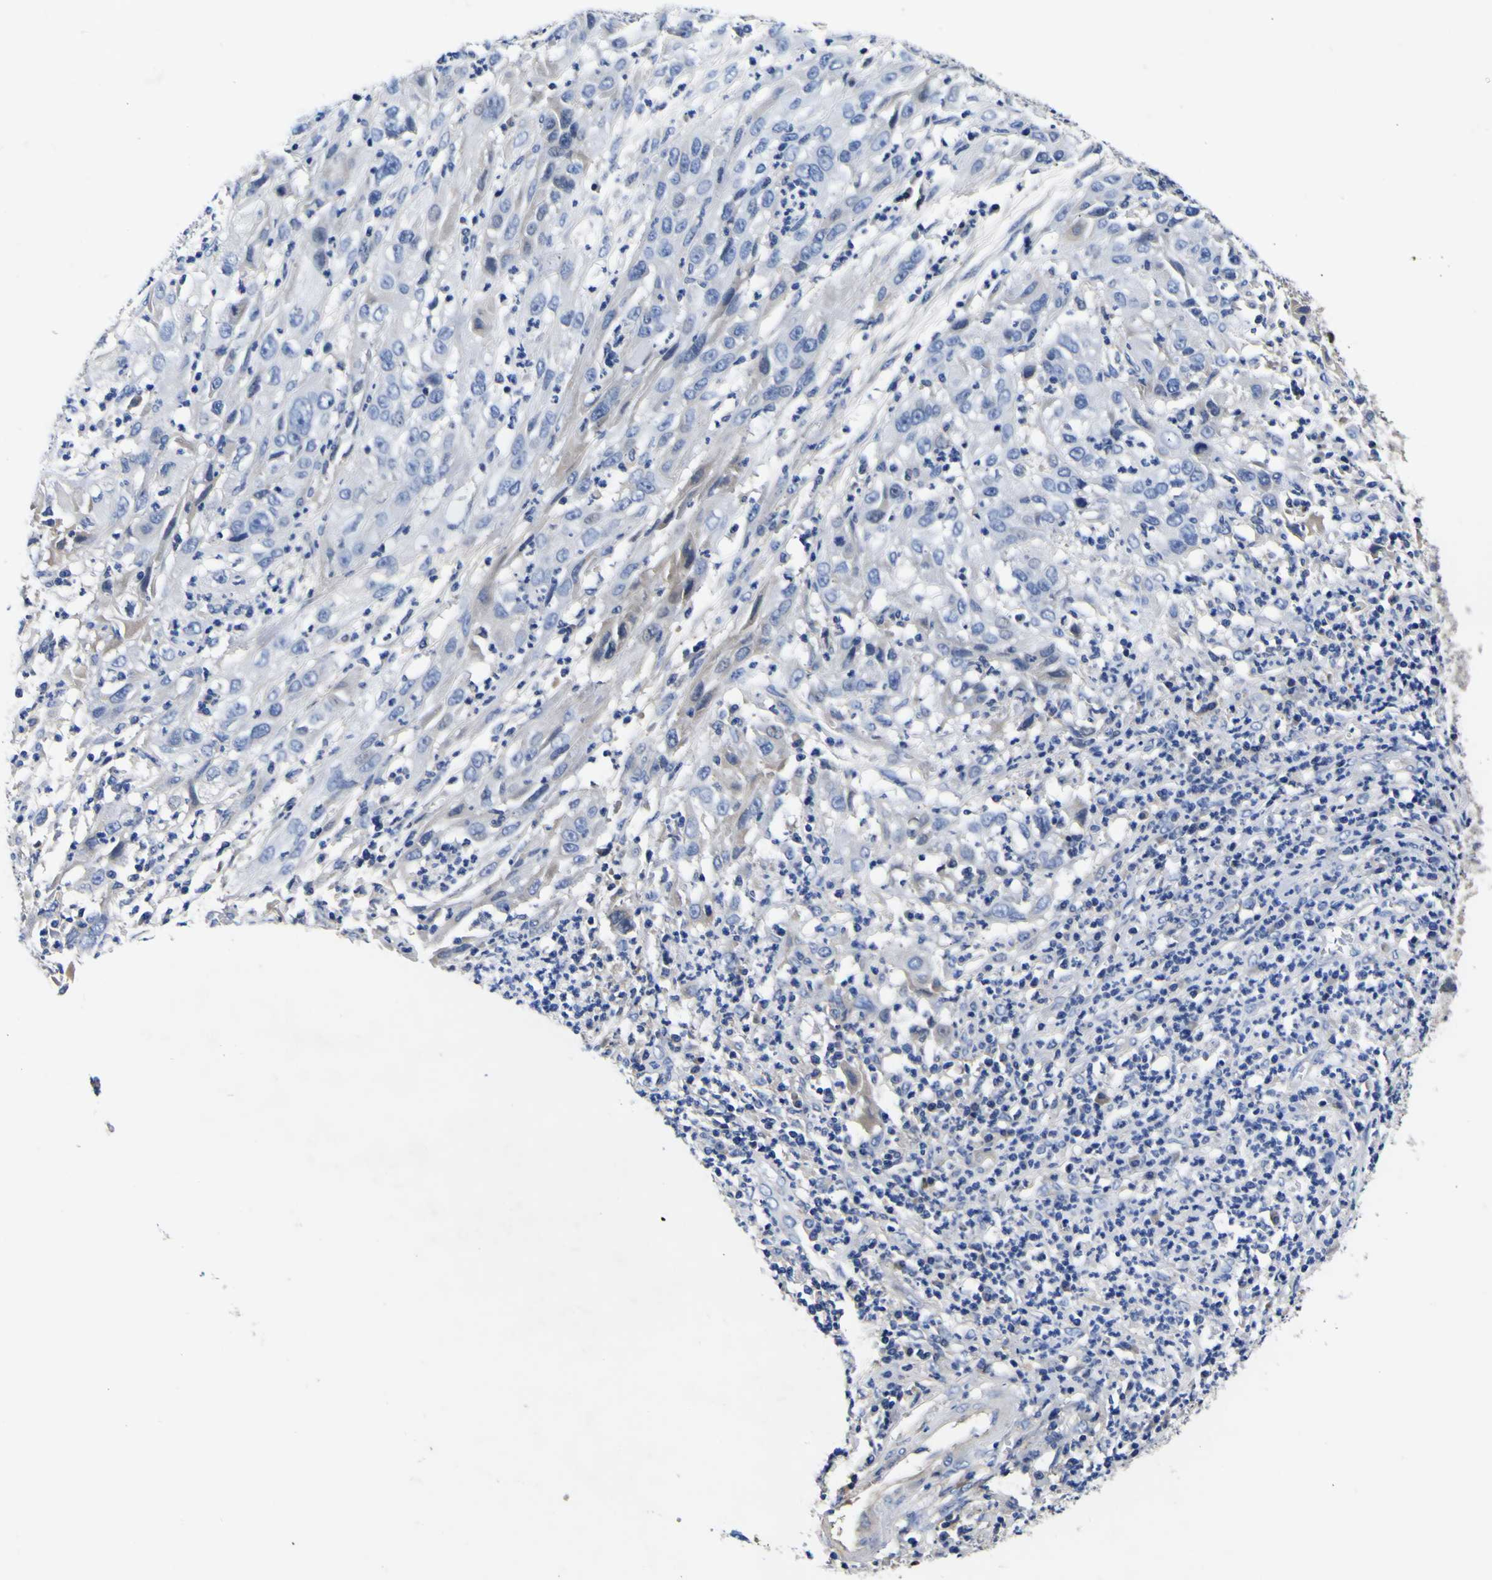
{"staining": {"intensity": "negative", "quantity": "none", "location": "none"}, "tissue": "cervical cancer", "cell_type": "Tumor cells", "image_type": "cancer", "snomed": [{"axis": "morphology", "description": "Squamous cell carcinoma, NOS"}, {"axis": "topography", "description": "Cervix"}], "caption": "DAB (3,3'-diaminobenzidine) immunohistochemical staining of cervical squamous cell carcinoma exhibits no significant staining in tumor cells. (Brightfield microscopy of DAB (3,3'-diaminobenzidine) immunohistochemistry at high magnification).", "gene": "VASN", "patient": {"sex": "female", "age": 32}}